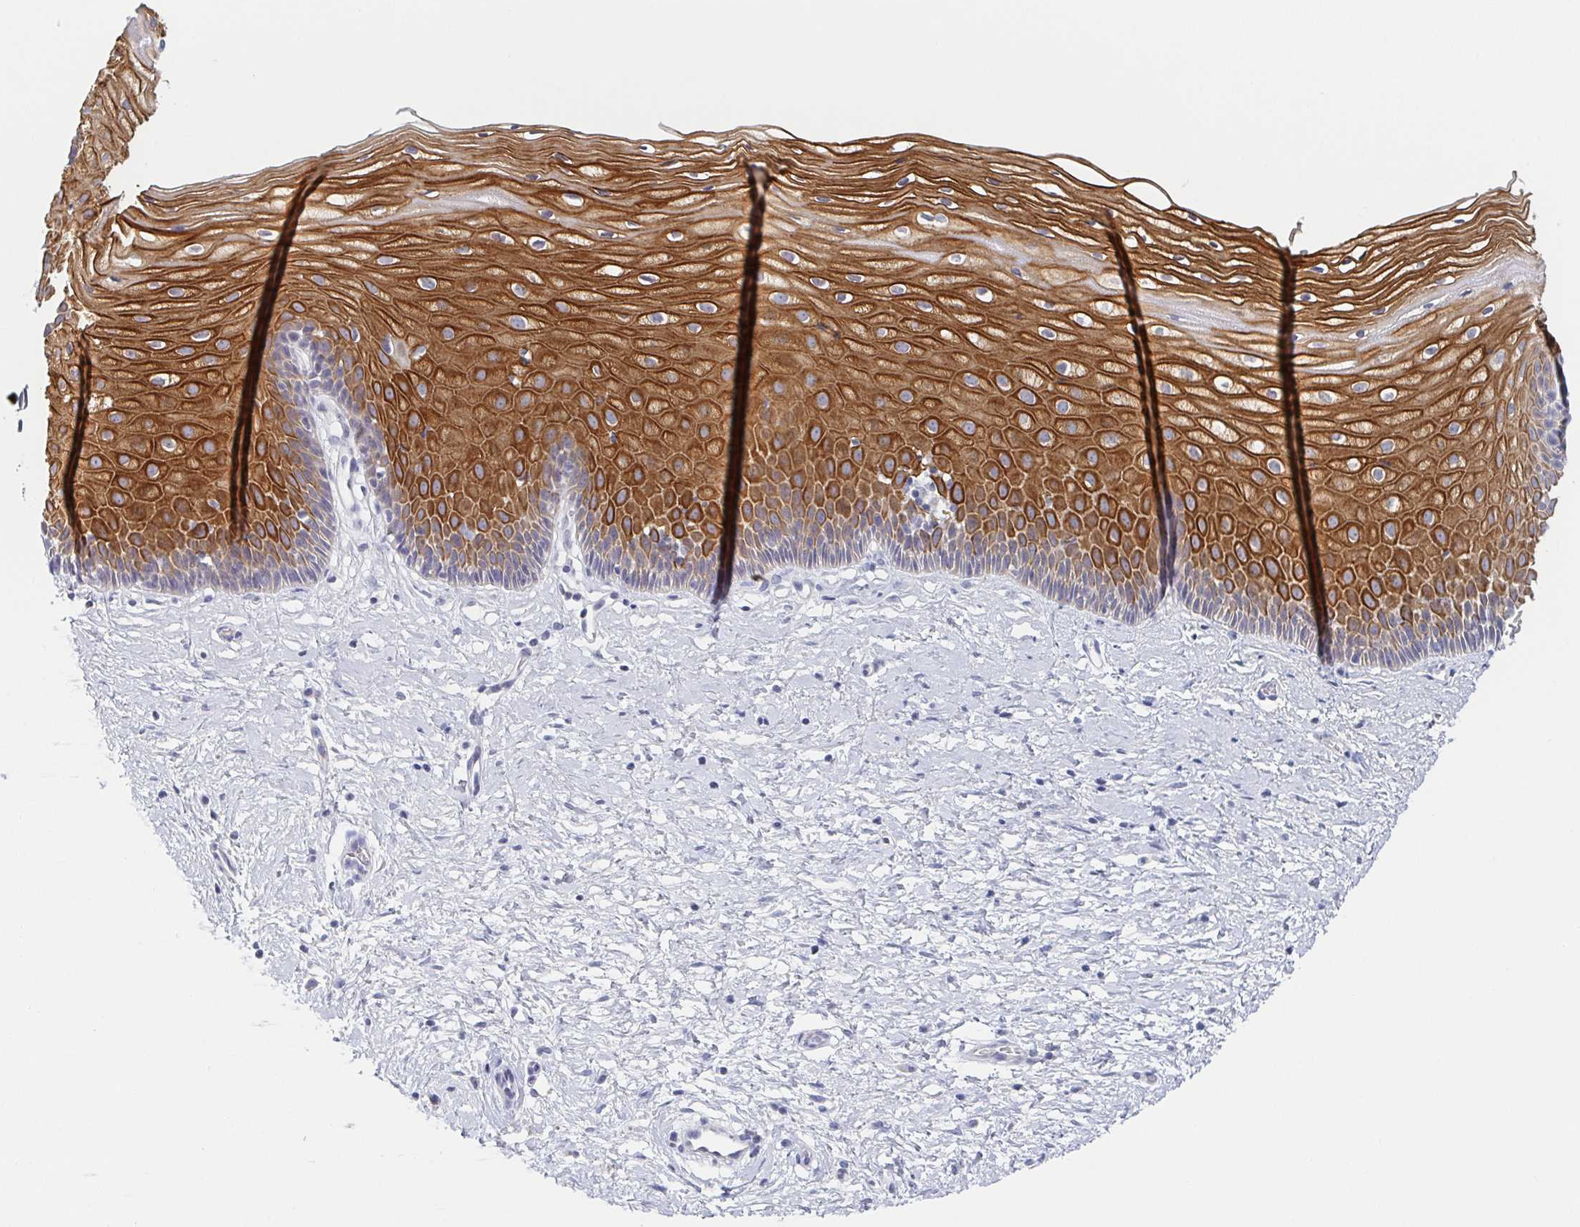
{"staining": {"intensity": "weak", "quantity": "25%-75%", "location": "cytoplasmic/membranous"}, "tissue": "cervix", "cell_type": "Glandular cells", "image_type": "normal", "snomed": [{"axis": "morphology", "description": "Normal tissue, NOS"}, {"axis": "topography", "description": "Cervix"}], "caption": "Cervix stained for a protein shows weak cytoplasmic/membranous positivity in glandular cells. Nuclei are stained in blue.", "gene": "RHOV", "patient": {"sex": "female", "age": 36}}